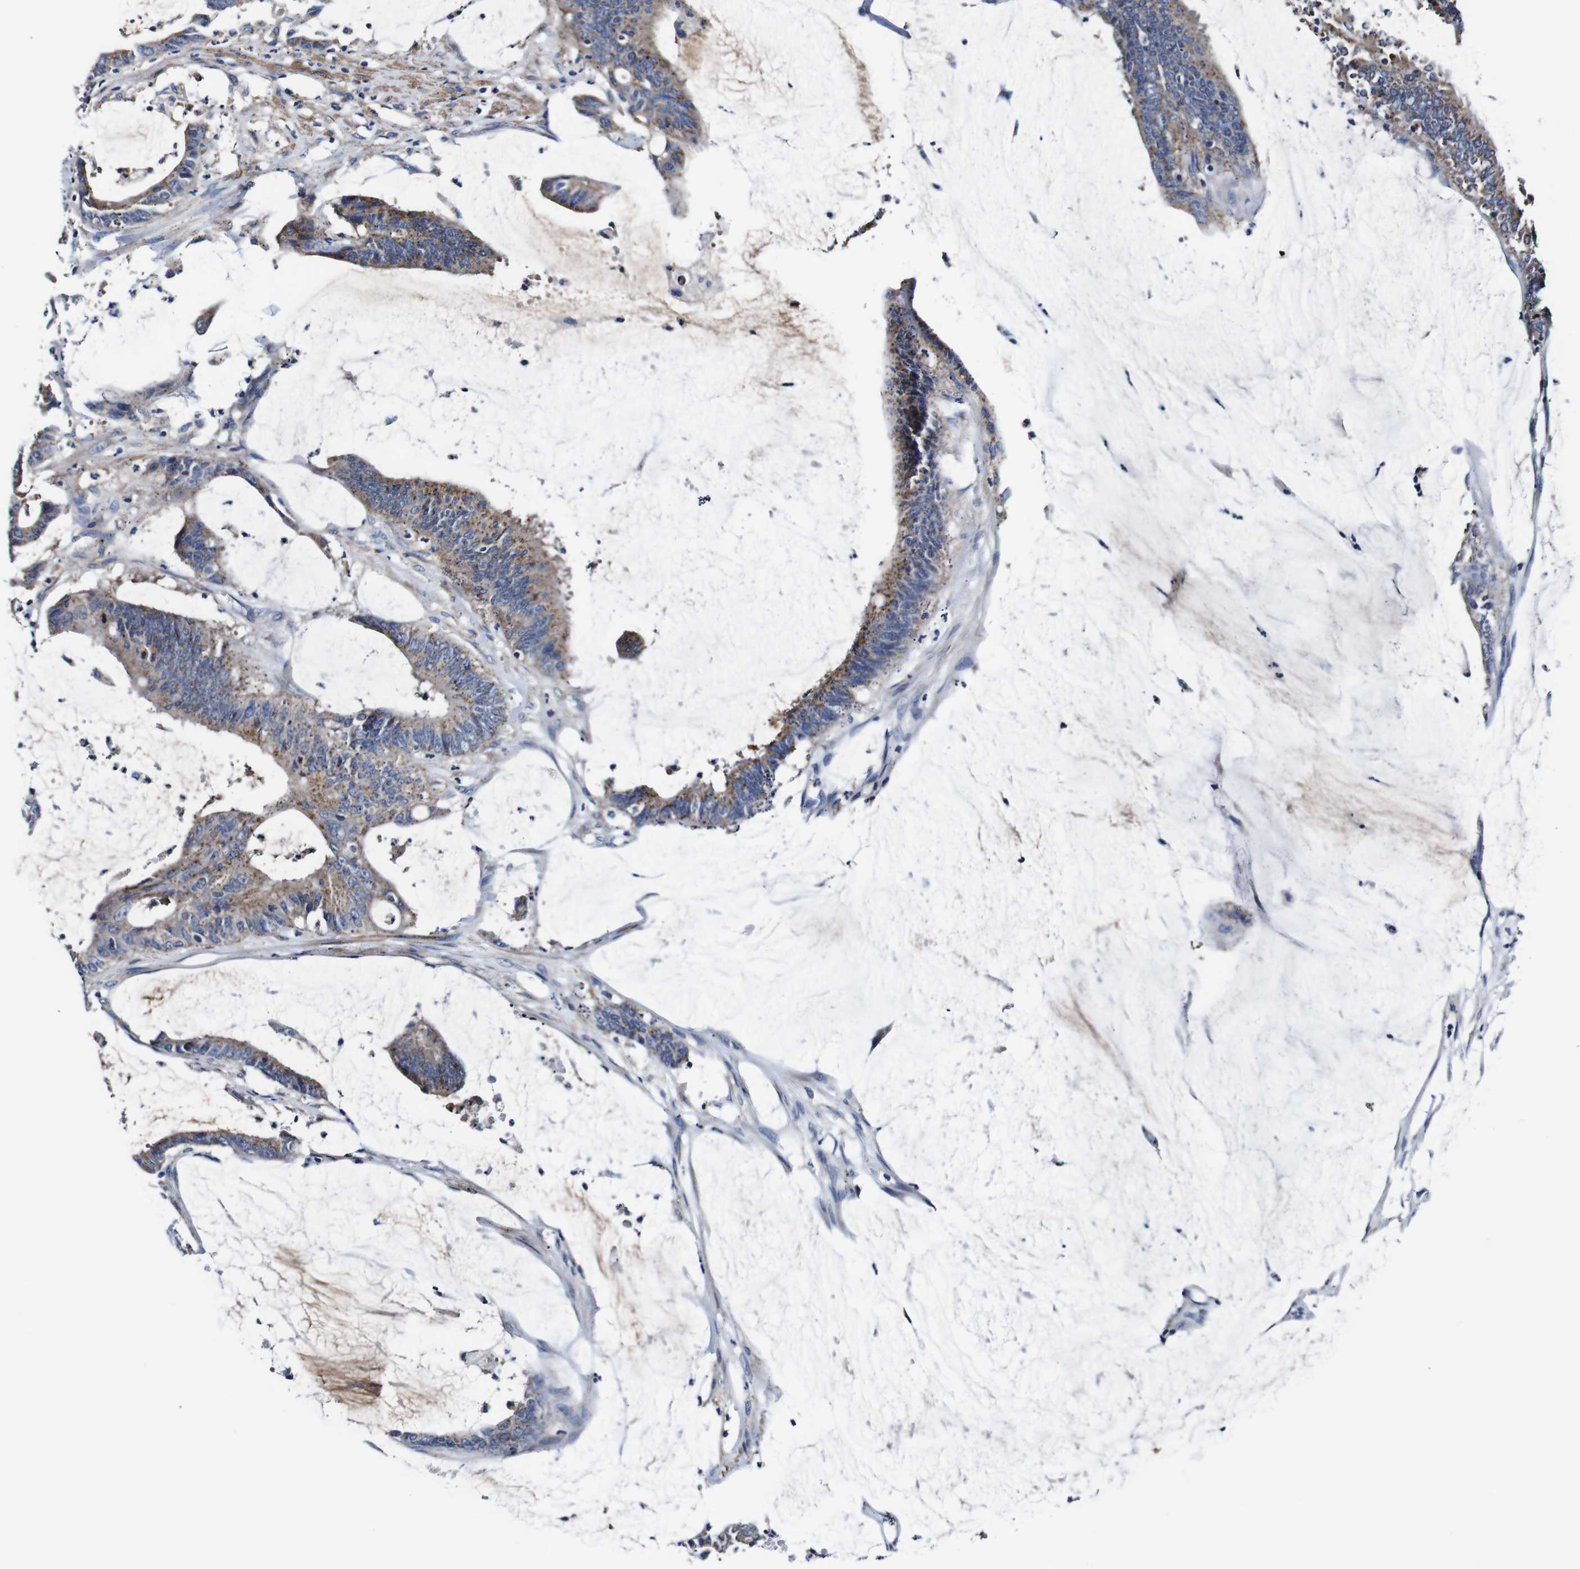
{"staining": {"intensity": "weak", "quantity": ">75%", "location": "cytoplasmic/membranous"}, "tissue": "colorectal cancer", "cell_type": "Tumor cells", "image_type": "cancer", "snomed": [{"axis": "morphology", "description": "Adenocarcinoma, NOS"}, {"axis": "topography", "description": "Rectum"}], "caption": "Brown immunohistochemical staining in adenocarcinoma (colorectal) reveals weak cytoplasmic/membranous expression in about >75% of tumor cells.", "gene": "PDCD6IP", "patient": {"sex": "female", "age": 66}}